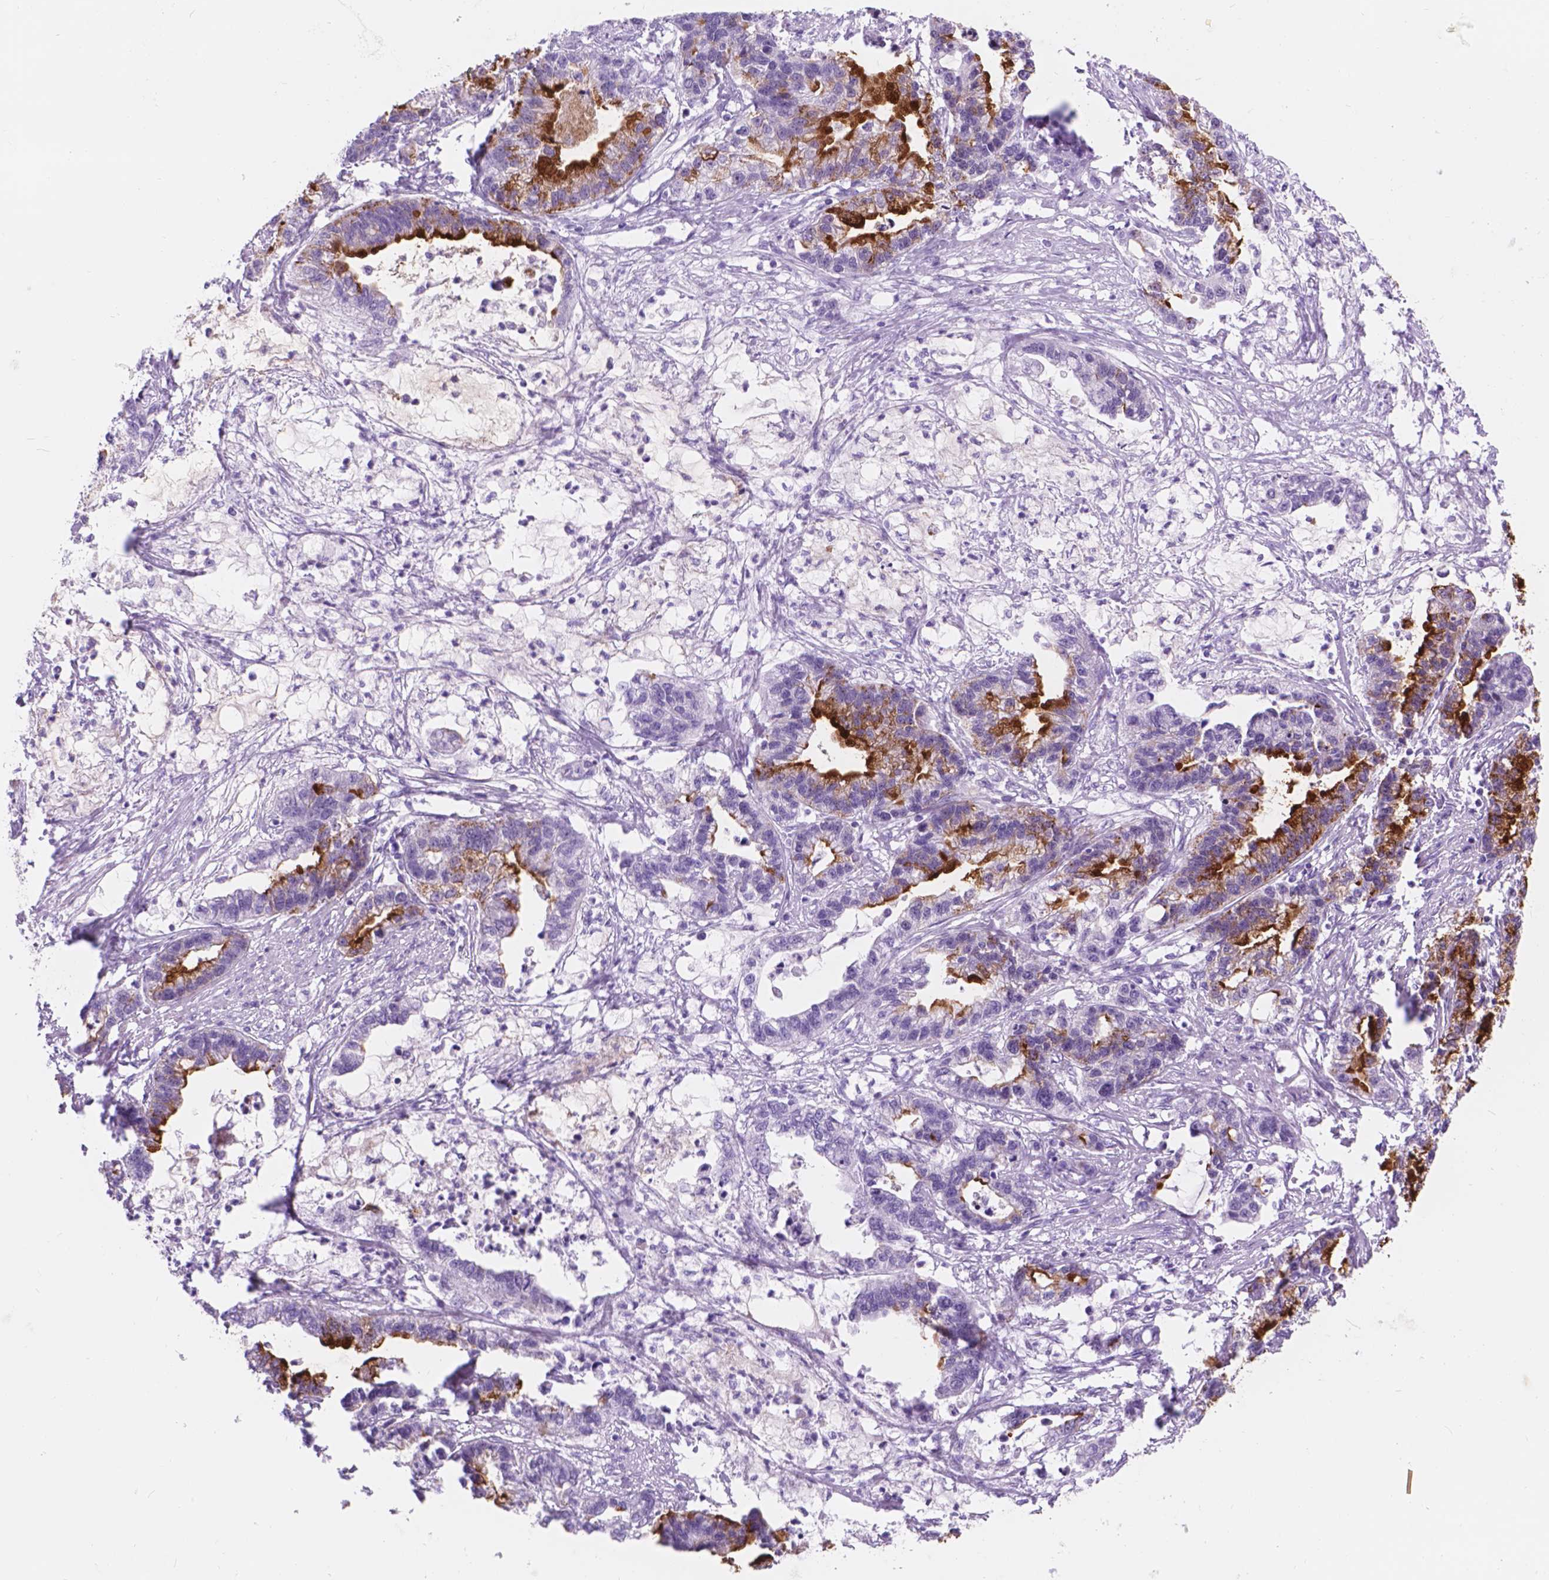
{"staining": {"intensity": "strong", "quantity": "<25%", "location": "cytoplasmic/membranous"}, "tissue": "stomach cancer", "cell_type": "Tumor cells", "image_type": "cancer", "snomed": [{"axis": "morphology", "description": "Adenocarcinoma, NOS"}, {"axis": "topography", "description": "Stomach"}], "caption": "IHC histopathology image of neoplastic tissue: stomach adenocarcinoma stained using immunohistochemistry (IHC) demonstrates medium levels of strong protein expression localized specifically in the cytoplasmic/membranous of tumor cells, appearing as a cytoplasmic/membranous brown color.", "gene": "DCC", "patient": {"sex": "male", "age": 83}}